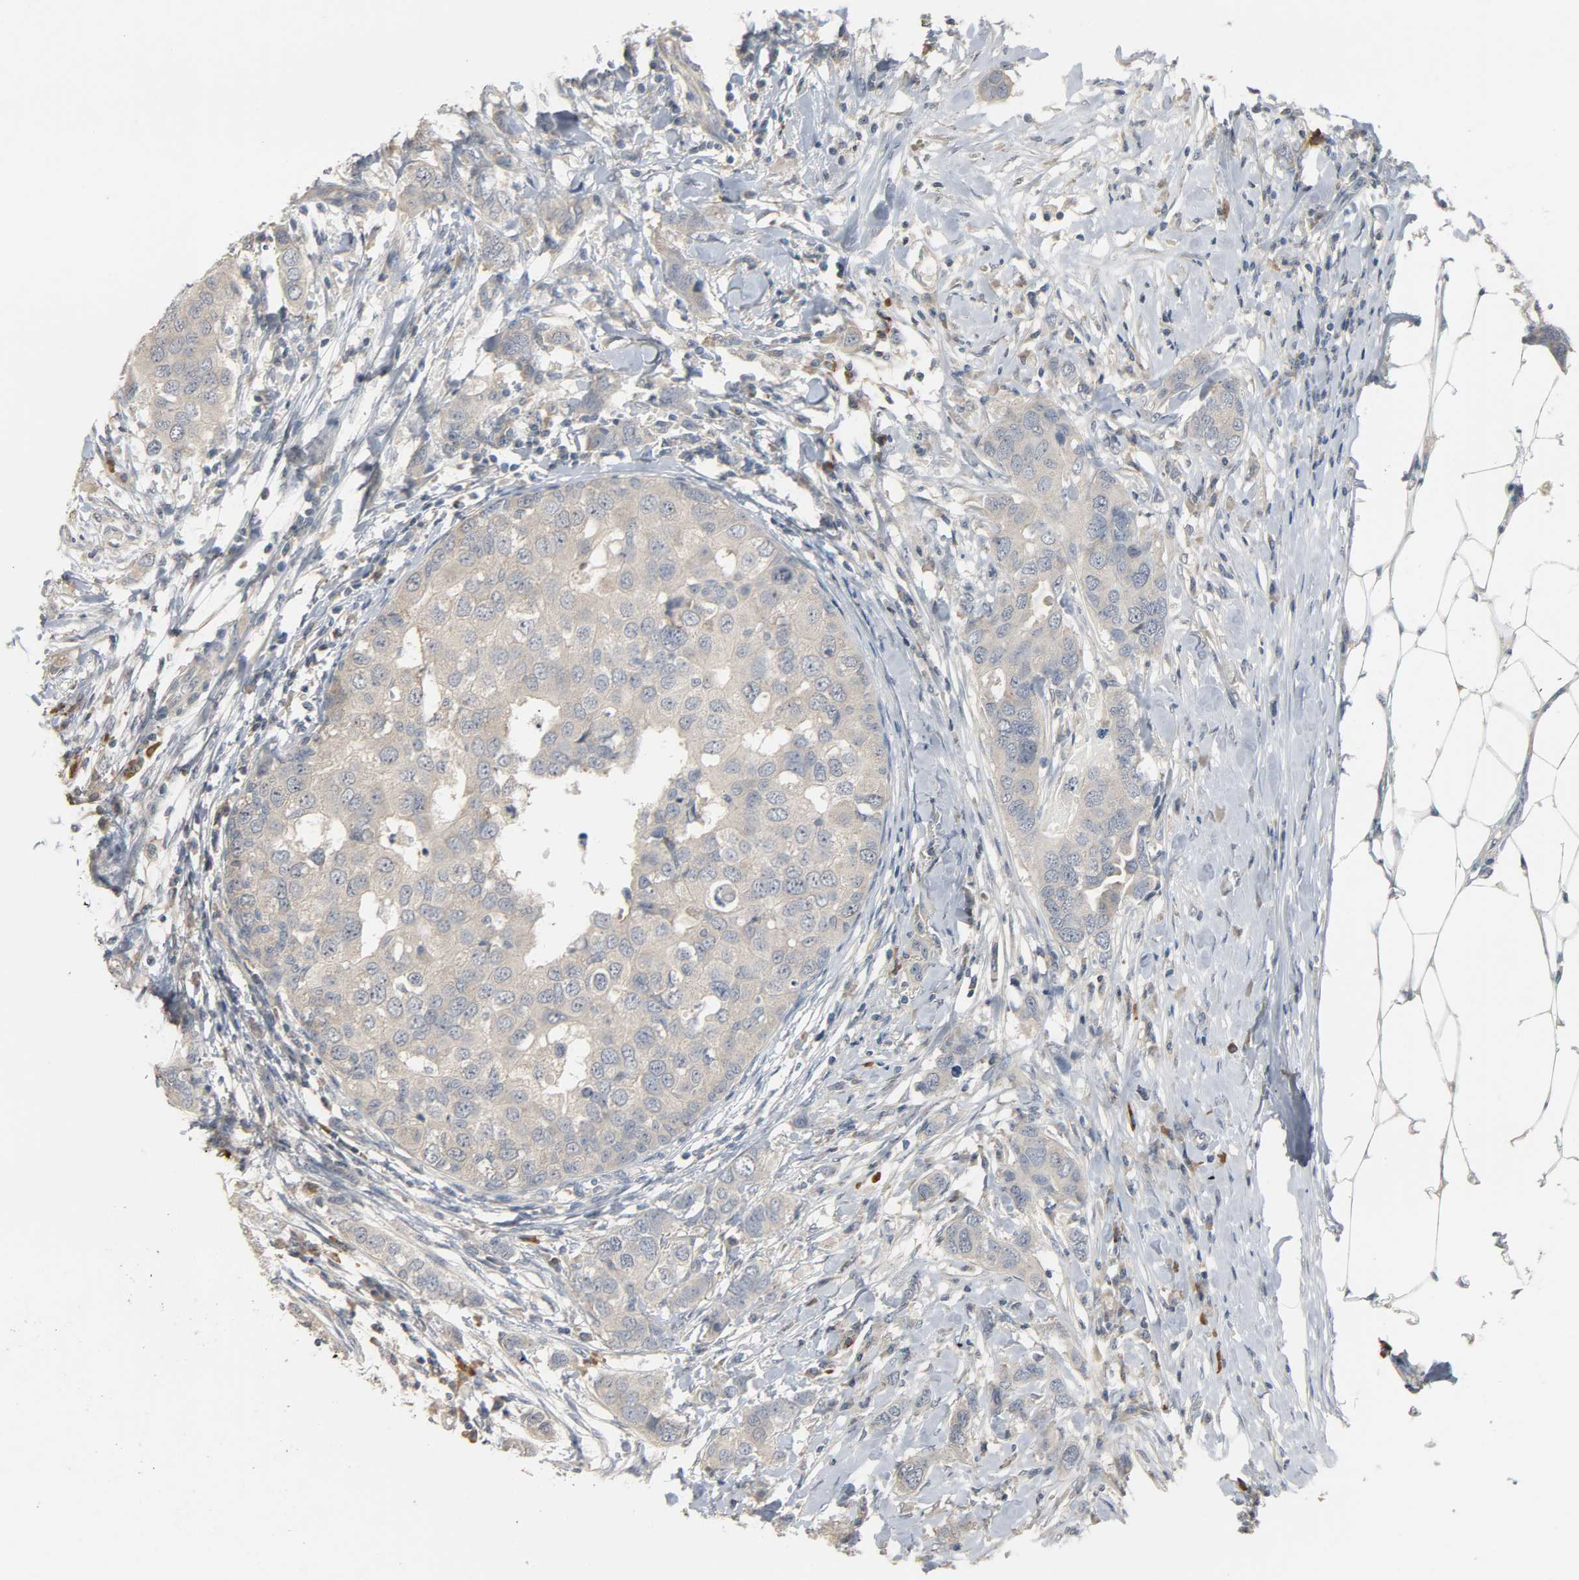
{"staining": {"intensity": "weak", "quantity": ">75%", "location": "cytoplasmic/membranous"}, "tissue": "breast cancer", "cell_type": "Tumor cells", "image_type": "cancer", "snomed": [{"axis": "morphology", "description": "Duct carcinoma"}, {"axis": "topography", "description": "Breast"}], "caption": "IHC micrograph of neoplastic tissue: human infiltrating ductal carcinoma (breast) stained using immunohistochemistry (IHC) exhibits low levels of weak protein expression localized specifically in the cytoplasmic/membranous of tumor cells, appearing as a cytoplasmic/membranous brown color.", "gene": "CD4", "patient": {"sex": "female", "age": 50}}